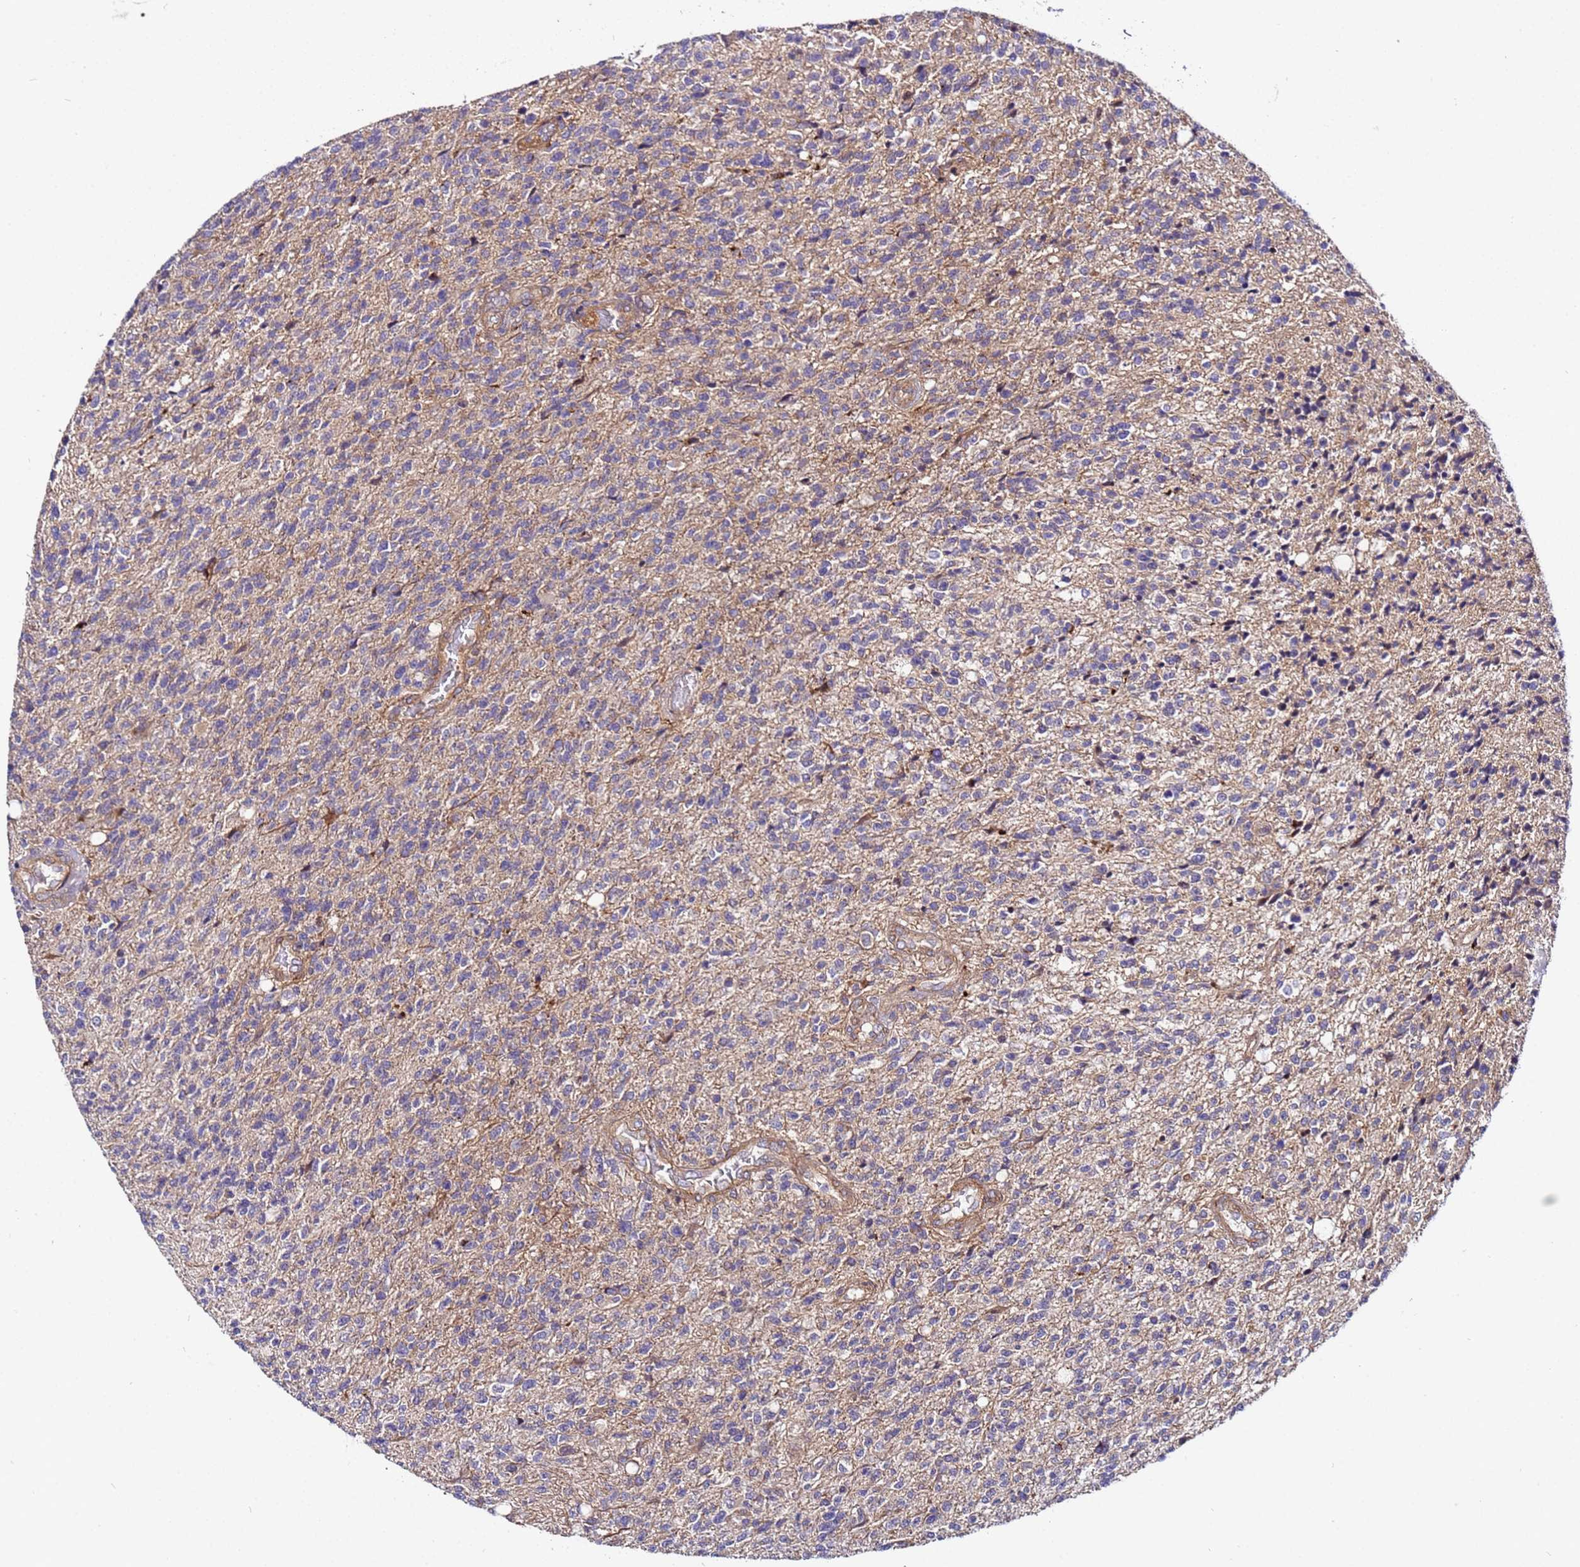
{"staining": {"intensity": "negative", "quantity": "none", "location": "none"}, "tissue": "glioma", "cell_type": "Tumor cells", "image_type": "cancer", "snomed": [{"axis": "morphology", "description": "Glioma, malignant, High grade"}, {"axis": "topography", "description": "Brain"}], "caption": "This is an IHC image of malignant glioma (high-grade). There is no expression in tumor cells.", "gene": "STK38", "patient": {"sex": "male", "age": 56}}